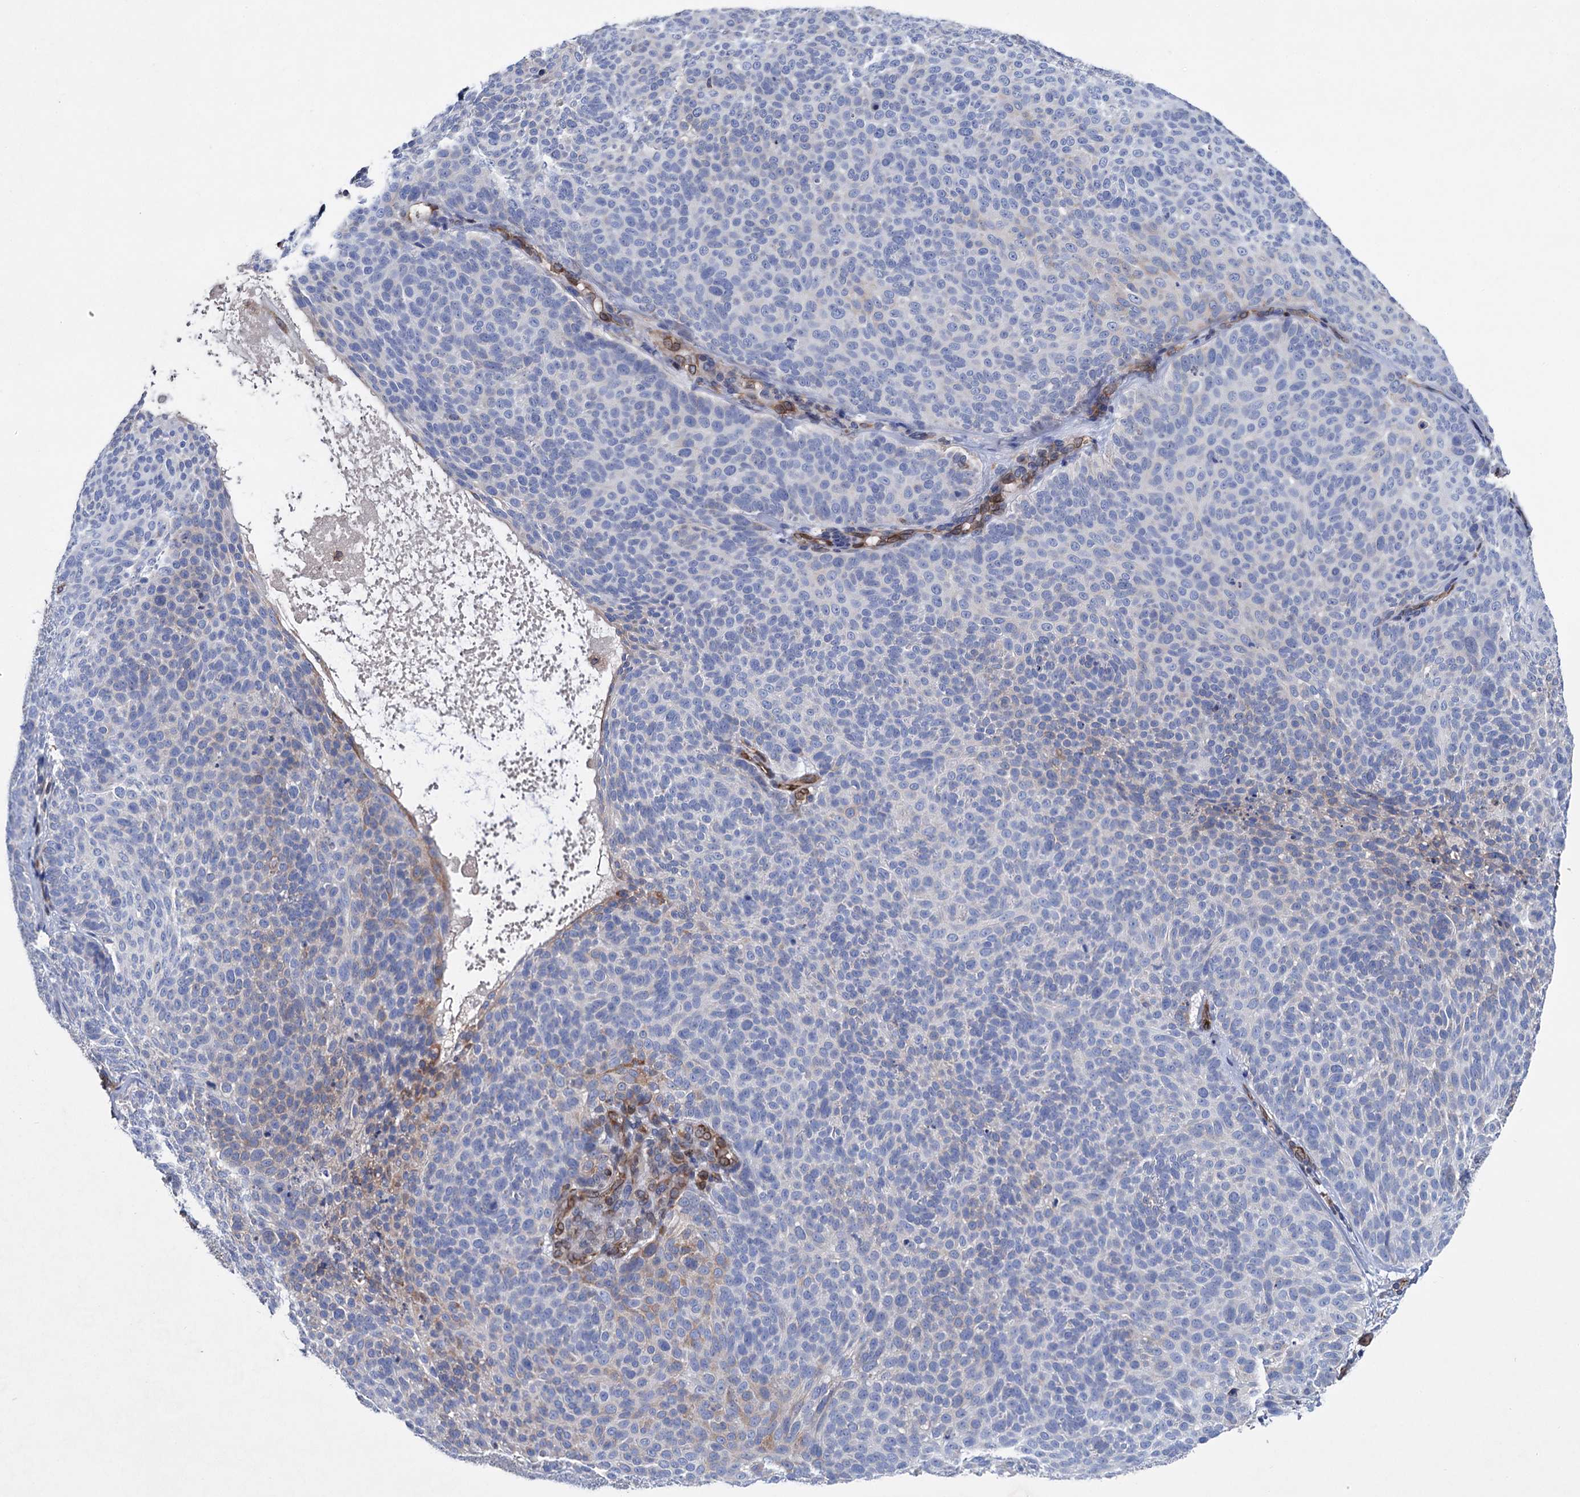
{"staining": {"intensity": "negative", "quantity": "none", "location": "none"}, "tissue": "skin cancer", "cell_type": "Tumor cells", "image_type": "cancer", "snomed": [{"axis": "morphology", "description": "Basal cell carcinoma"}, {"axis": "topography", "description": "Skin"}], "caption": "High magnification brightfield microscopy of skin cancer (basal cell carcinoma) stained with DAB (brown) and counterstained with hematoxylin (blue): tumor cells show no significant staining. (Immunohistochemistry (ihc), brightfield microscopy, high magnification).", "gene": "STING1", "patient": {"sex": "male", "age": 85}}